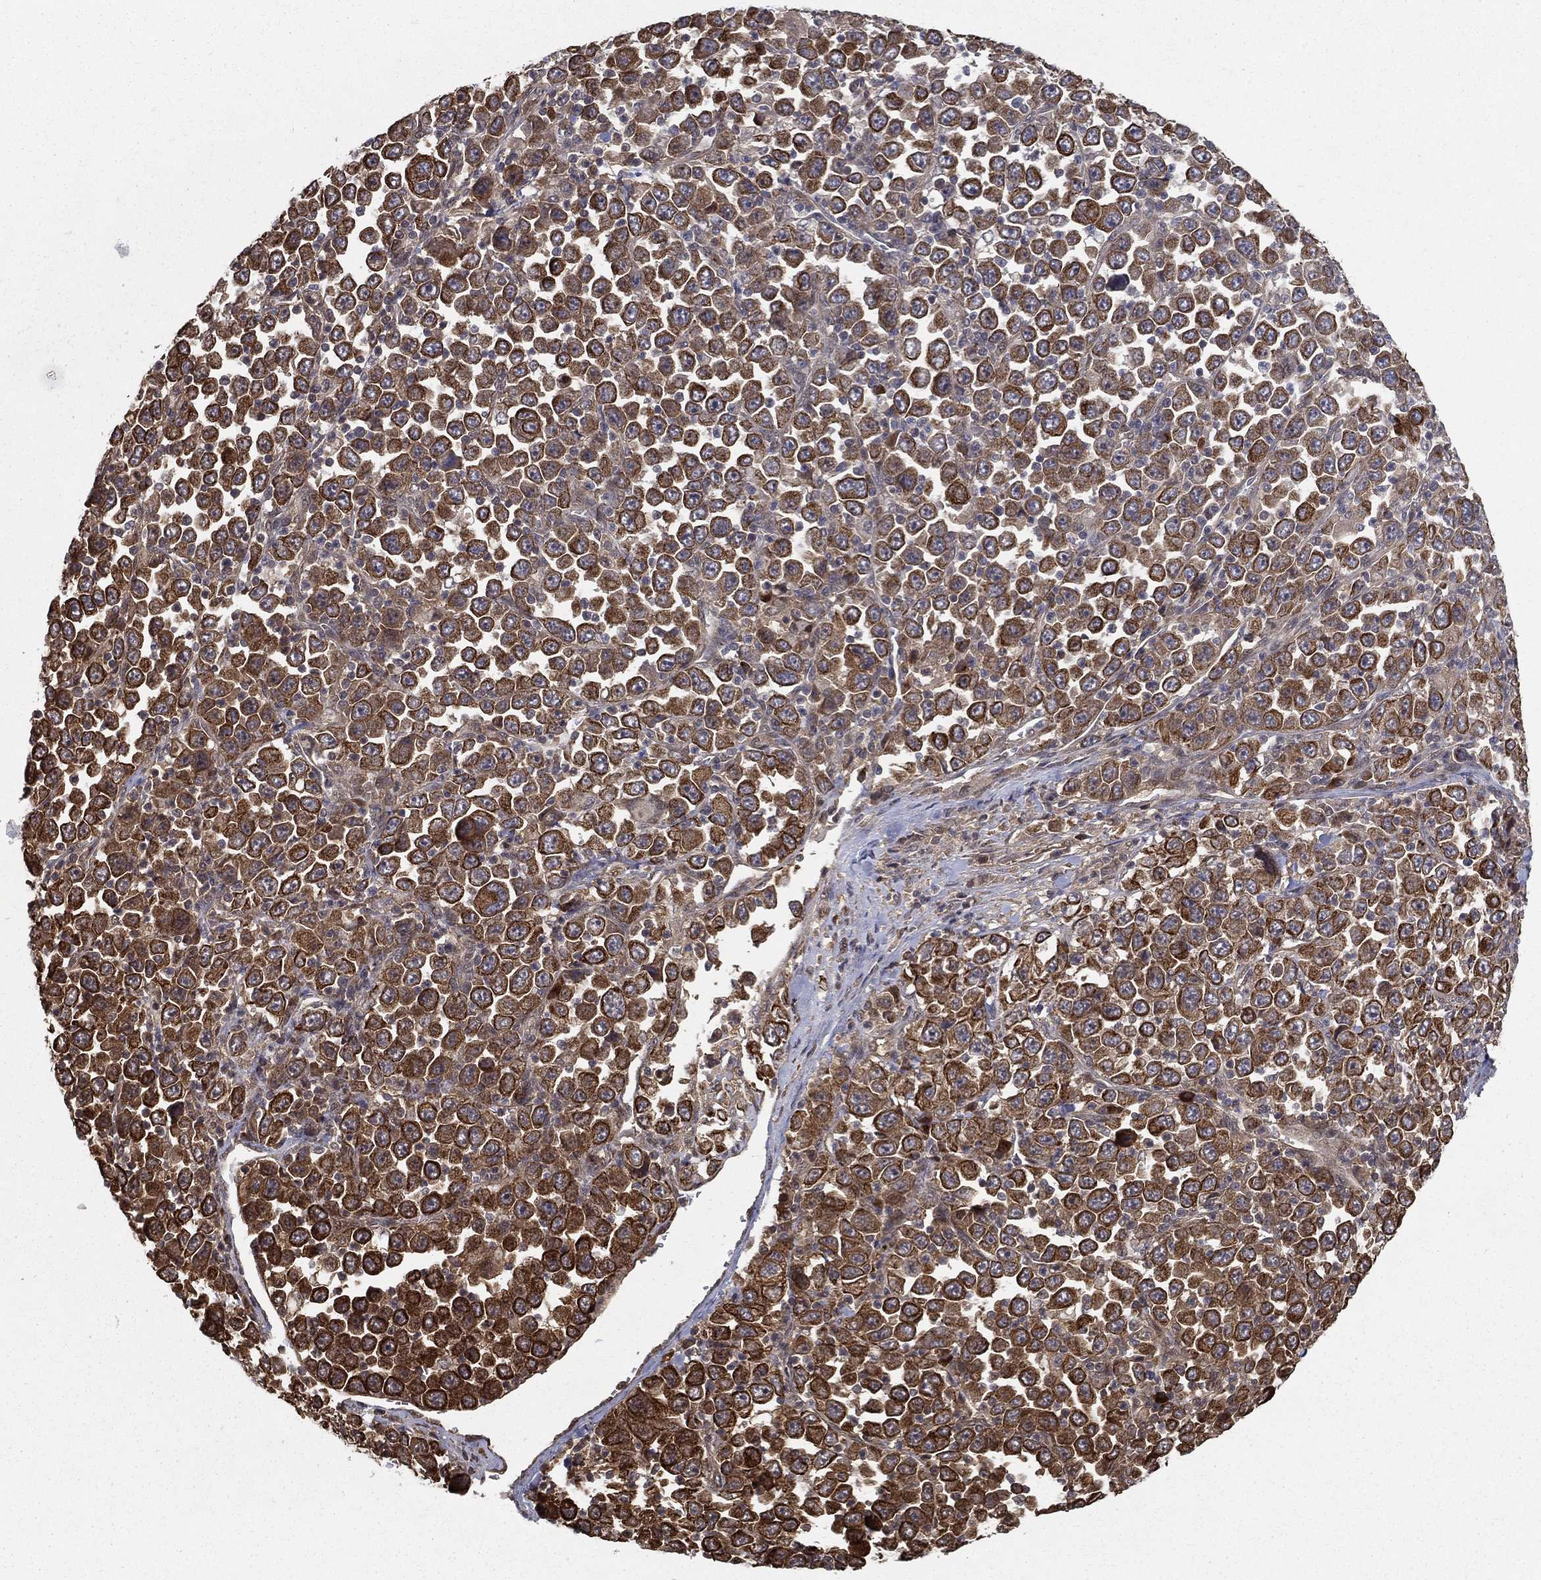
{"staining": {"intensity": "strong", "quantity": "25%-75%", "location": "cytoplasmic/membranous"}, "tissue": "stomach cancer", "cell_type": "Tumor cells", "image_type": "cancer", "snomed": [{"axis": "morphology", "description": "Normal tissue, NOS"}, {"axis": "morphology", "description": "Adenocarcinoma, NOS"}, {"axis": "topography", "description": "Stomach, upper"}, {"axis": "topography", "description": "Stomach"}], "caption": "Immunohistochemical staining of stomach cancer (adenocarcinoma) shows high levels of strong cytoplasmic/membranous protein expression in about 25%-75% of tumor cells. Nuclei are stained in blue.", "gene": "SLC6A6", "patient": {"sex": "male", "age": 59}}